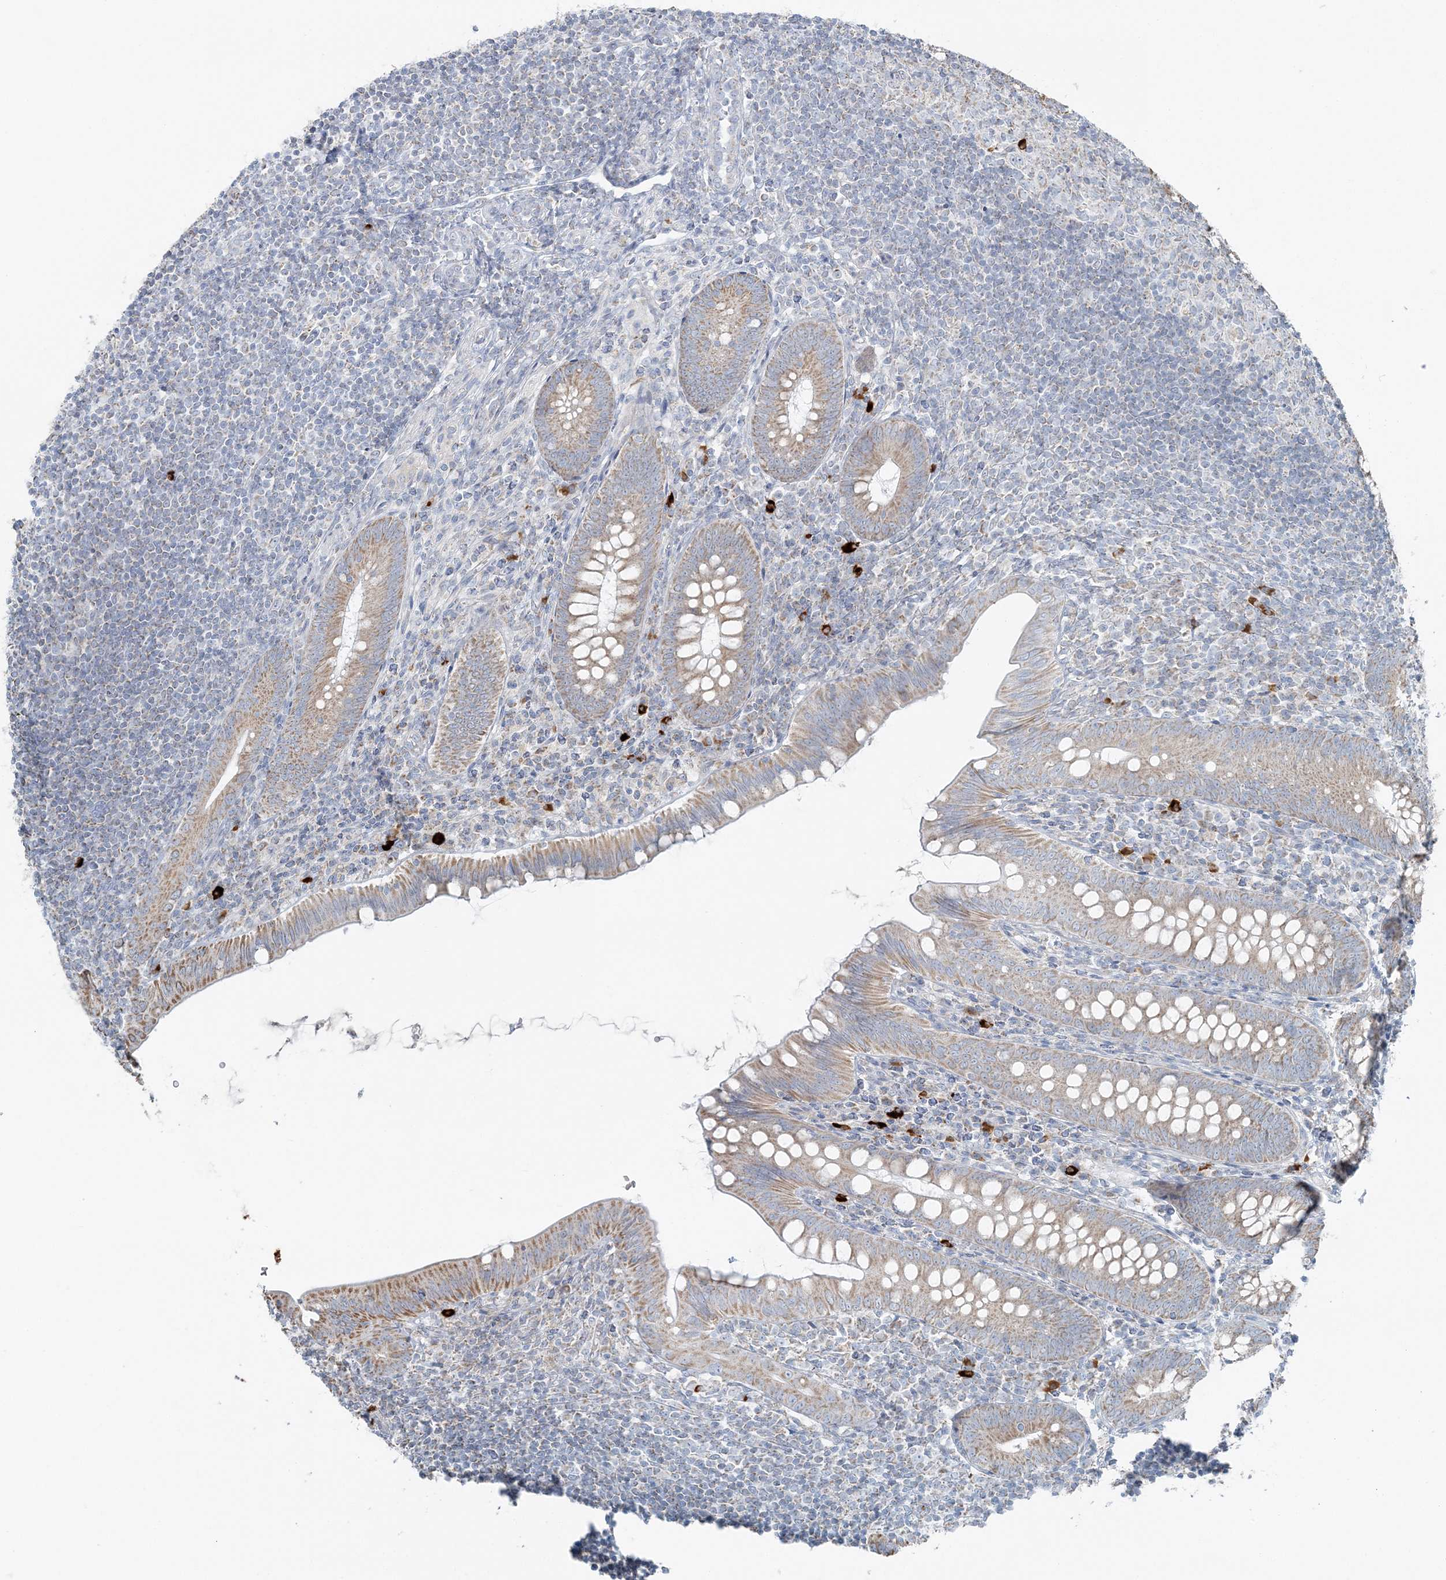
{"staining": {"intensity": "moderate", "quantity": ">75%", "location": "cytoplasmic/membranous"}, "tissue": "appendix", "cell_type": "Glandular cells", "image_type": "normal", "snomed": [{"axis": "morphology", "description": "Normal tissue, NOS"}, {"axis": "topography", "description": "Appendix"}], "caption": "Protein staining of normal appendix reveals moderate cytoplasmic/membranous staining in approximately >75% of glandular cells.", "gene": "SLC22A16", "patient": {"sex": "male", "age": 14}}